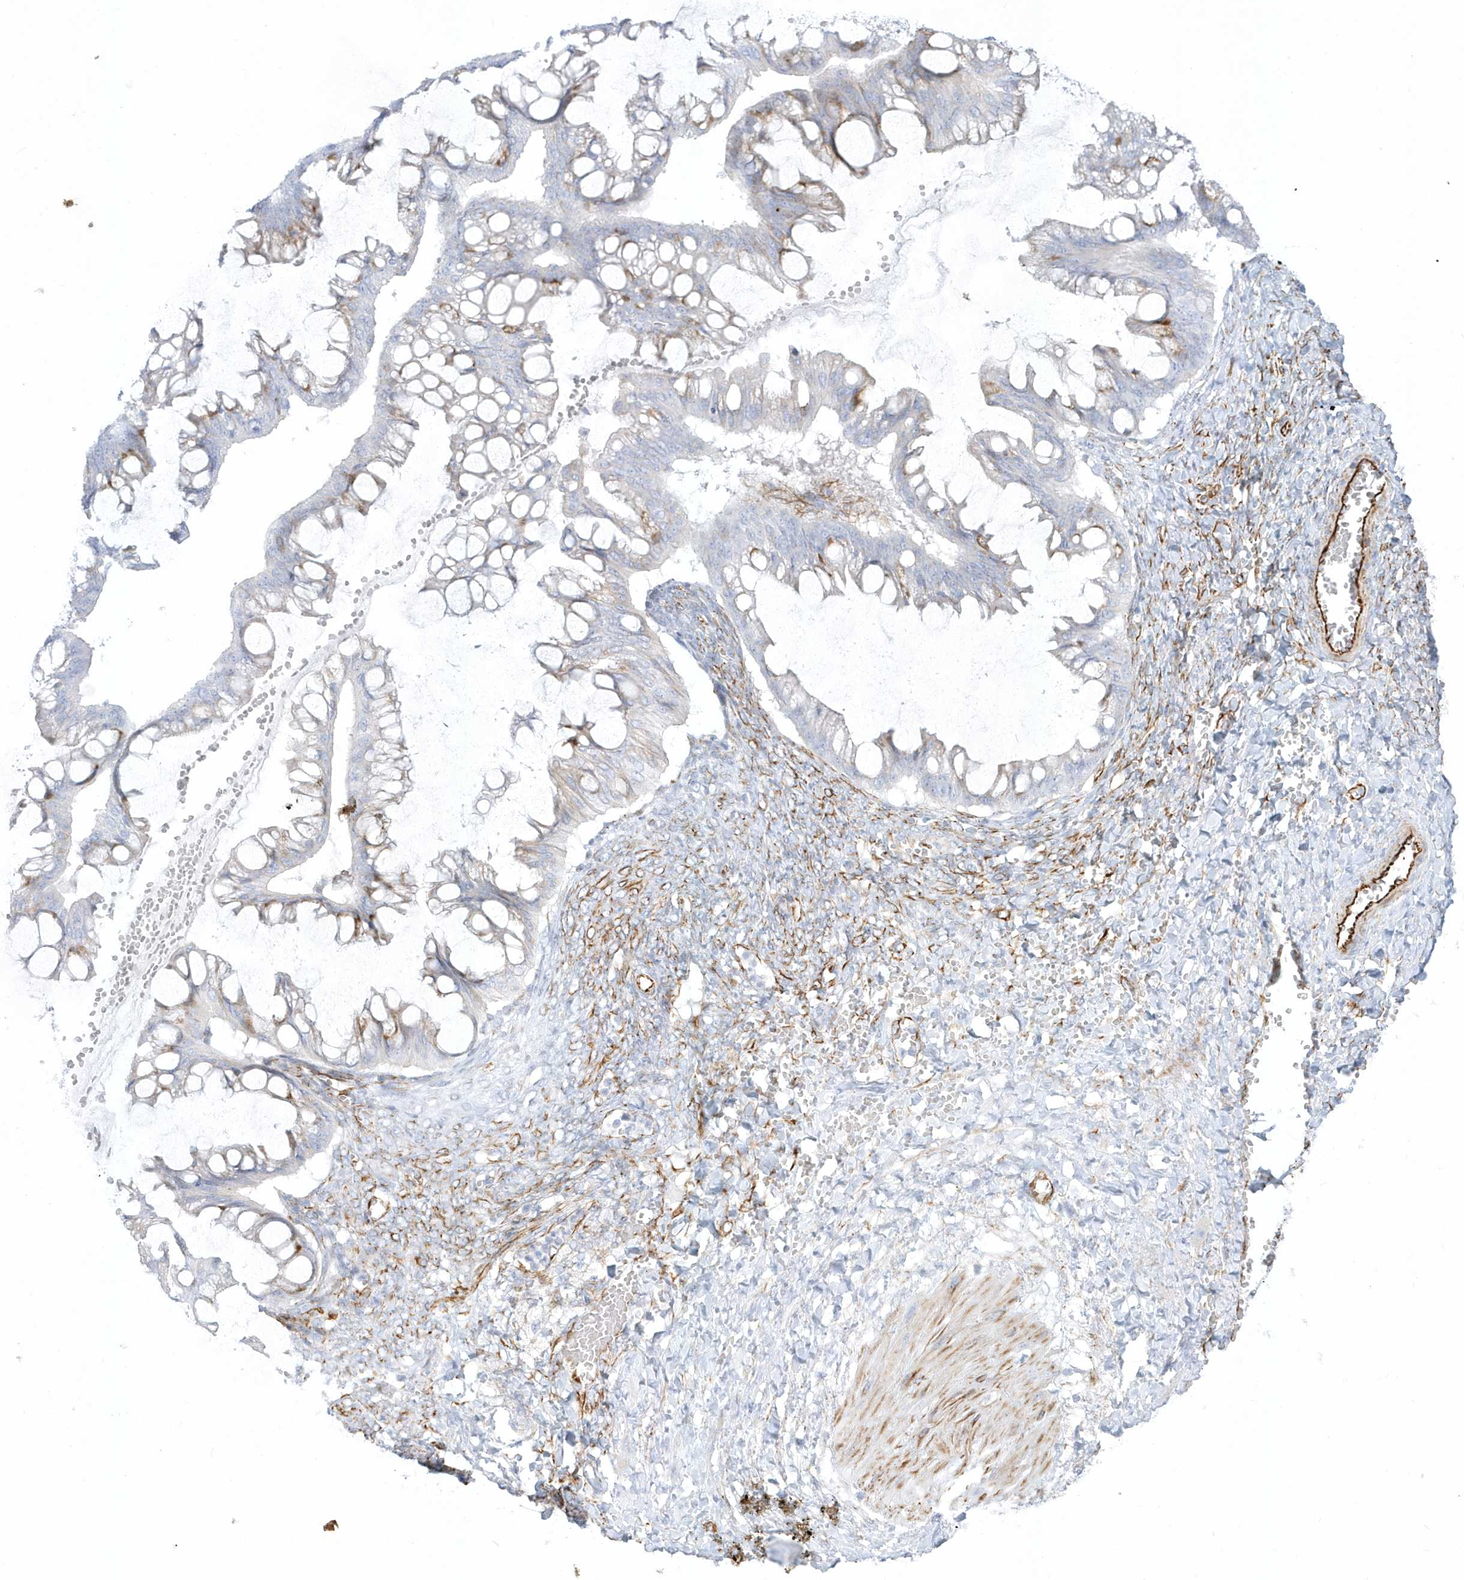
{"staining": {"intensity": "weak", "quantity": "25%-75%", "location": "cytoplasmic/membranous"}, "tissue": "ovarian cancer", "cell_type": "Tumor cells", "image_type": "cancer", "snomed": [{"axis": "morphology", "description": "Cystadenocarcinoma, mucinous, NOS"}, {"axis": "topography", "description": "Ovary"}], "caption": "Weak cytoplasmic/membranous staining is identified in approximately 25%-75% of tumor cells in mucinous cystadenocarcinoma (ovarian). (DAB (3,3'-diaminobenzidine) IHC with brightfield microscopy, high magnification).", "gene": "PPIL6", "patient": {"sex": "female", "age": 73}}